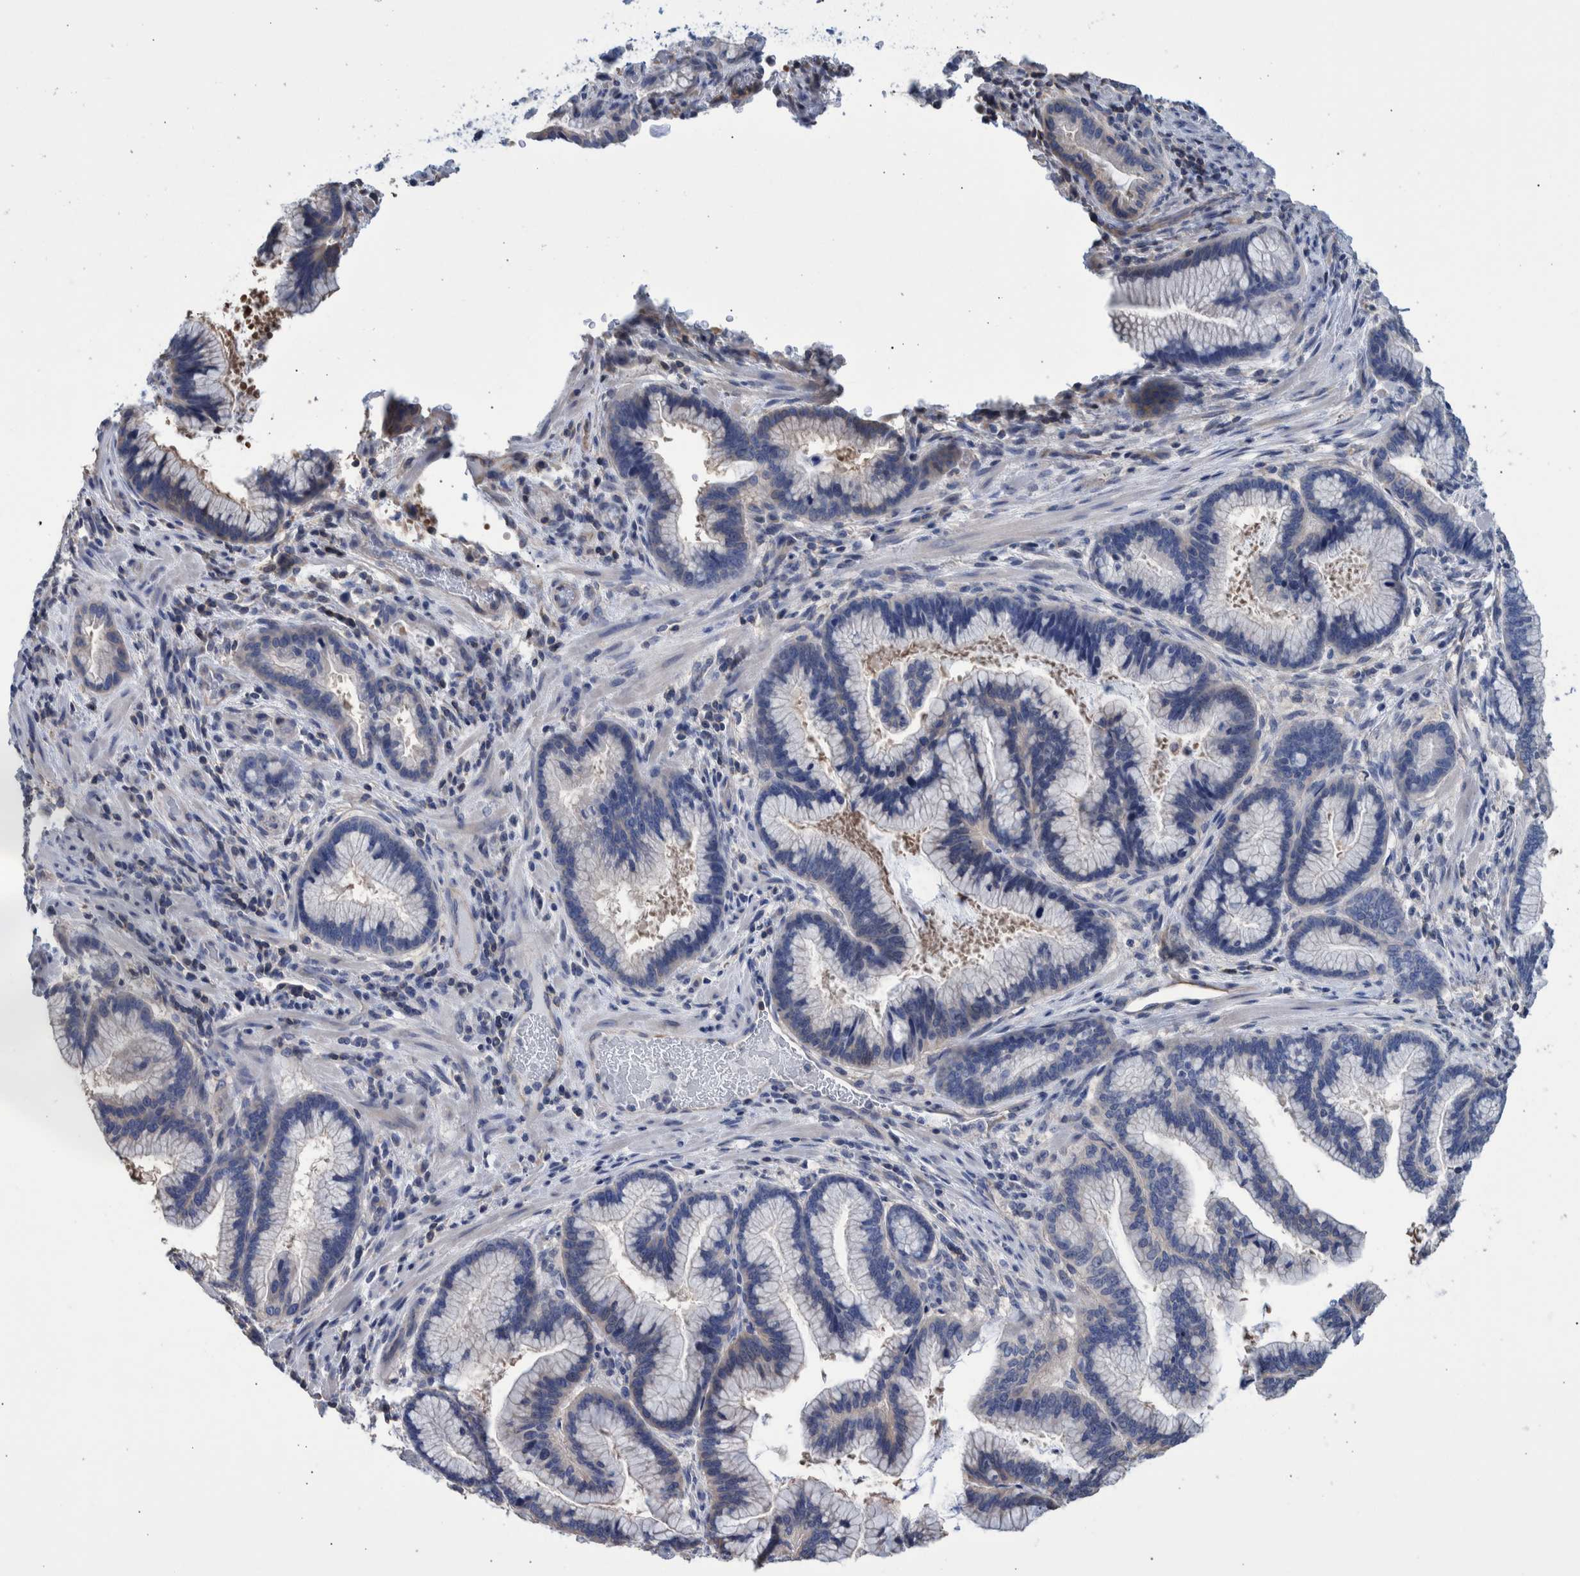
{"staining": {"intensity": "negative", "quantity": "none", "location": "none"}, "tissue": "pancreatic cancer", "cell_type": "Tumor cells", "image_type": "cancer", "snomed": [{"axis": "morphology", "description": "Adenocarcinoma, NOS"}, {"axis": "topography", "description": "Pancreas"}], "caption": "Immunohistochemistry micrograph of neoplastic tissue: pancreatic adenocarcinoma stained with DAB demonstrates no significant protein staining in tumor cells.", "gene": "PPP3CC", "patient": {"sex": "female", "age": 64}}